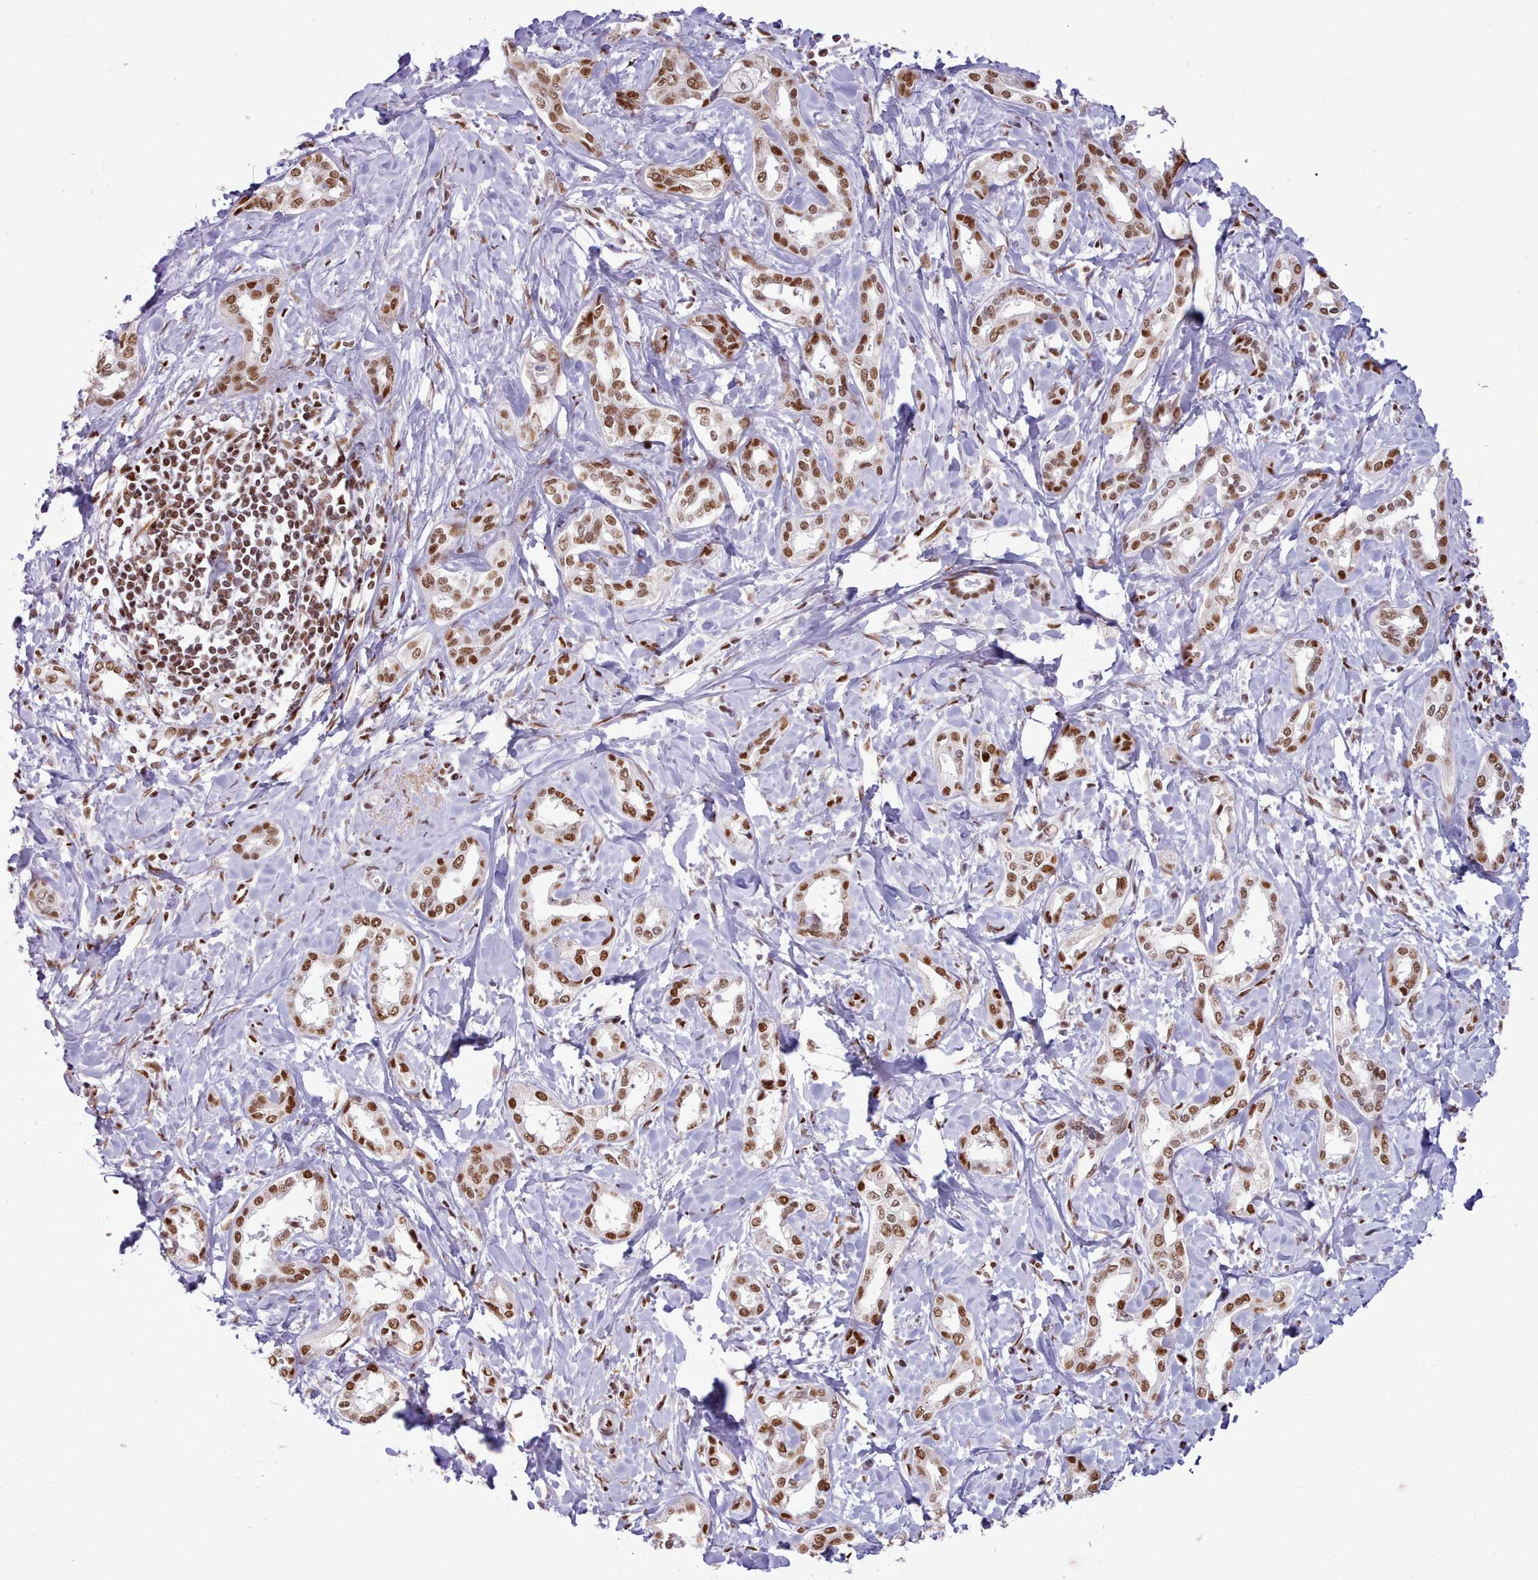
{"staining": {"intensity": "strong", "quantity": ">75%", "location": "nuclear"}, "tissue": "liver cancer", "cell_type": "Tumor cells", "image_type": "cancer", "snomed": [{"axis": "morphology", "description": "Cholangiocarcinoma"}, {"axis": "topography", "description": "Liver"}], "caption": "Protein expression analysis of human liver cancer (cholangiocarcinoma) reveals strong nuclear positivity in approximately >75% of tumor cells. The staining was performed using DAB (3,3'-diaminobenzidine), with brown indicating positive protein expression. Nuclei are stained blue with hematoxylin.", "gene": "TAF15", "patient": {"sex": "female", "age": 77}}